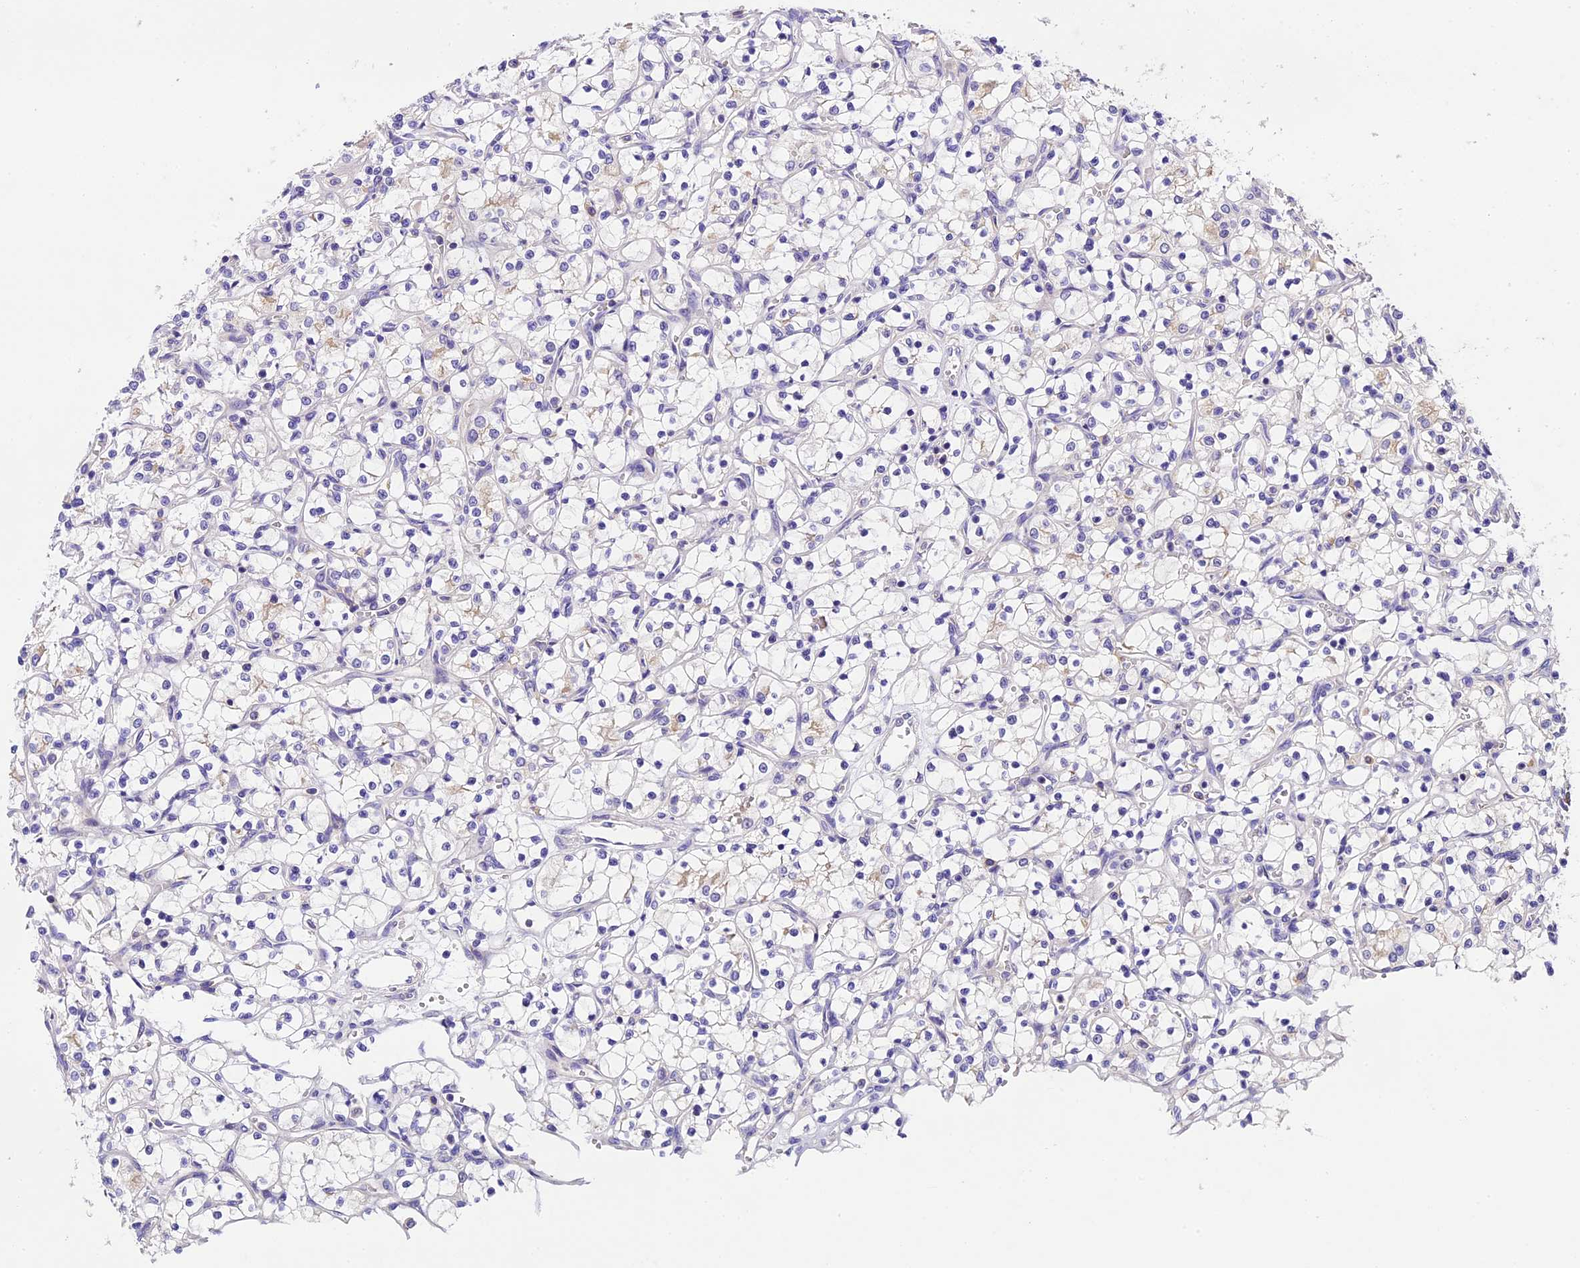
{"staining": {"intensity": "negative", "quantity": "none", "location": "none"}, "tissue": "renal cancer", "cell_type": "Tumor cells", "image_type": "cancer", "snomed": [{"axis": "morphology", "description": "Adenocarcinoma, NOS"}, {"axis": "topography", "description": "Kidney"}], "caption": "IHC of human renal cancer exhibits no positivity in tumor cells. (DAB (3,3'-diaminobenzidine) immunohistochemistry, high magnification).", "gene": "DGKH", "patient": {"sex": "female", "age": 69}}